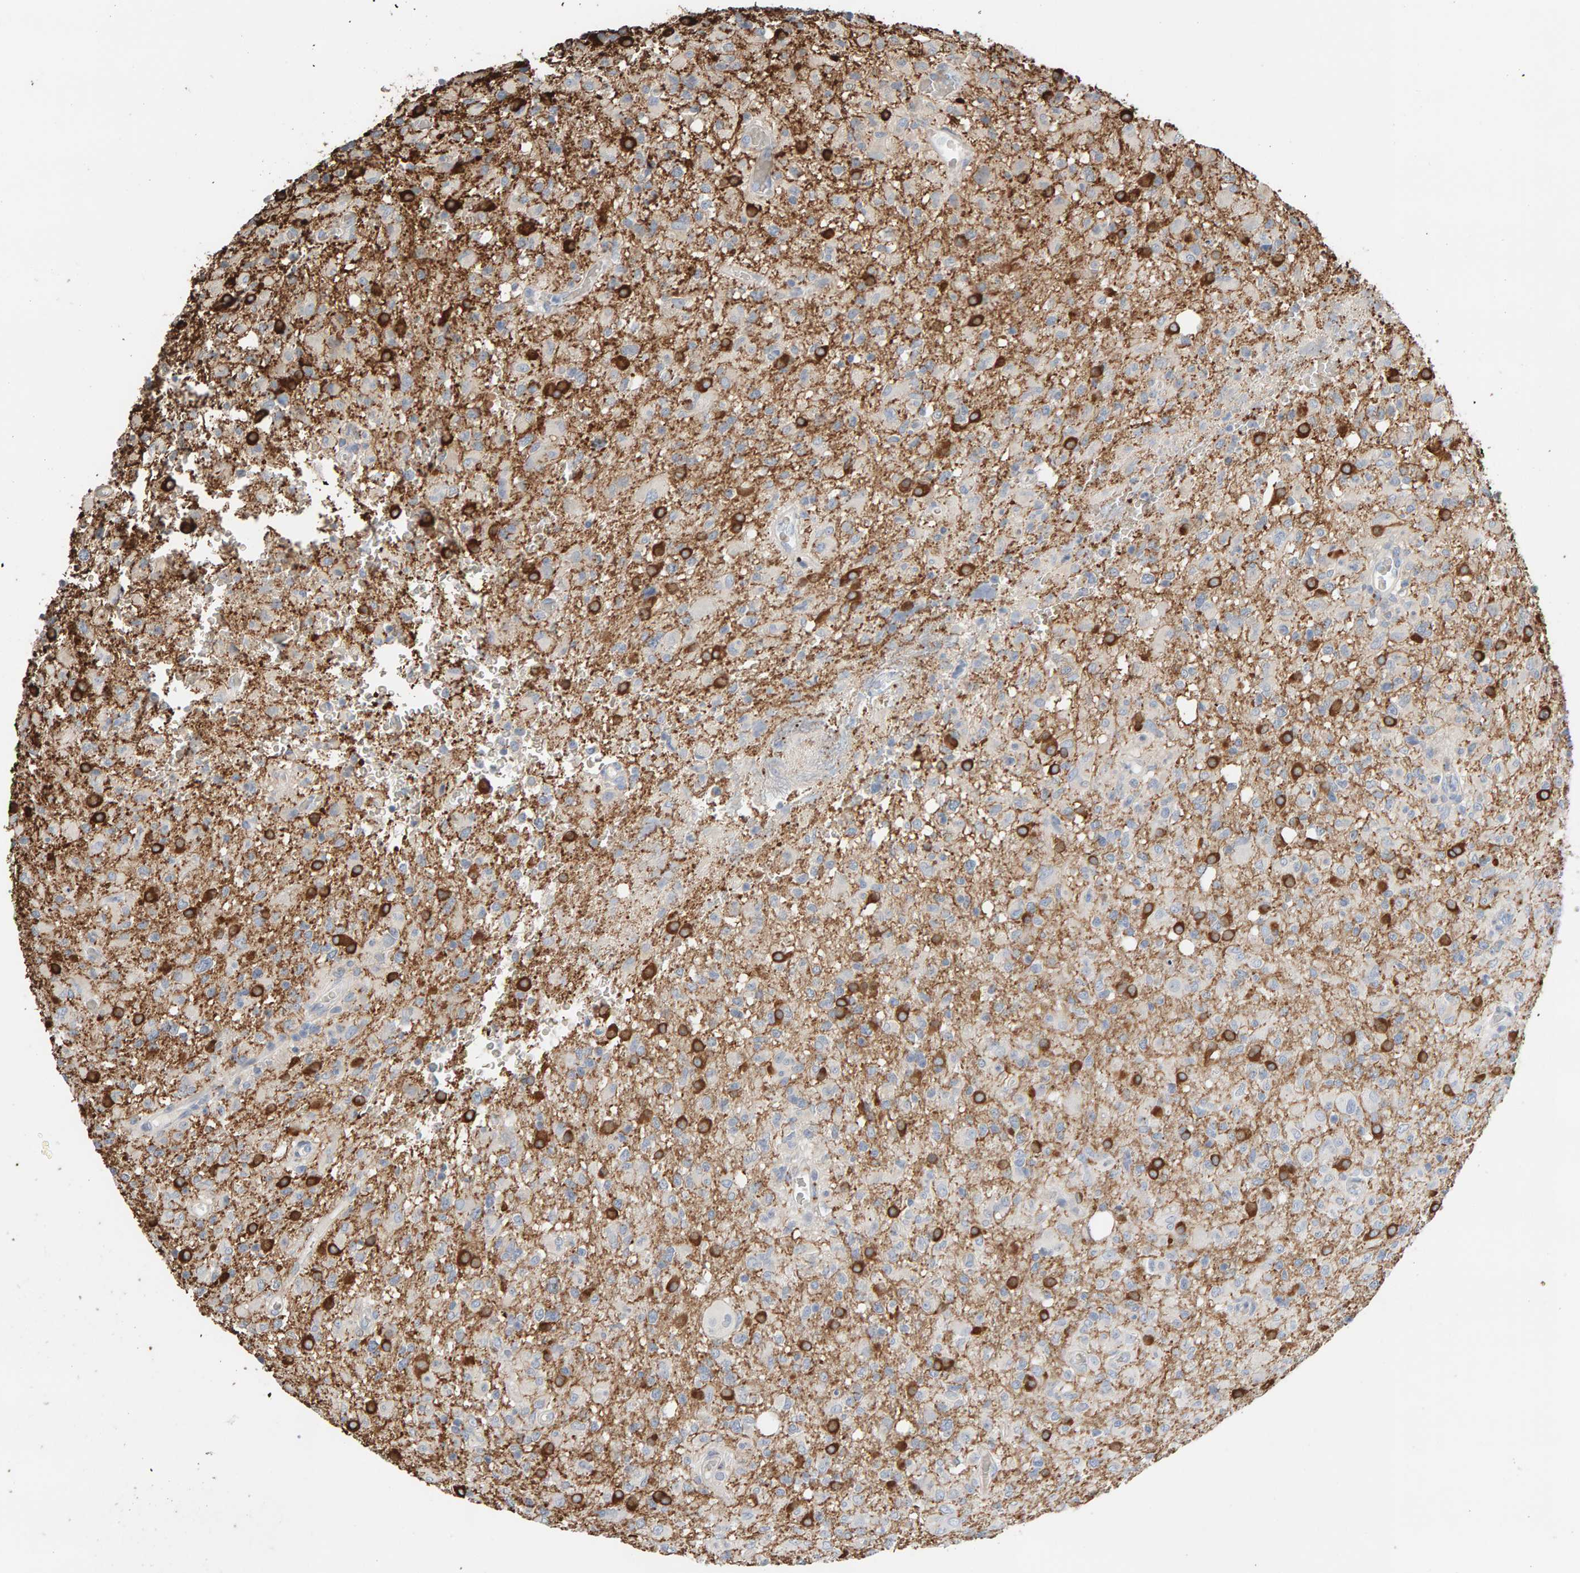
{"staining": {"intensity": "negative", "quantity": "none", "location": "none"}, "tissue": "glioma", "cell_type": "Tumor cells", "image_type": "cancer", "snomed": [{"axis": "morphology", "description": "Glioma, malignant, High grade"}, {"axis": "topography", "description": "Brain"}], "caption": "The micrograph shows no staining of tumor cells in malignant high-grade glioma. (DAB (3,3'-diaminobenzidine) immunohistochemistry, high magnification).", "gene": "IPPK", "patient": {"sex": "female", "age": 57}}